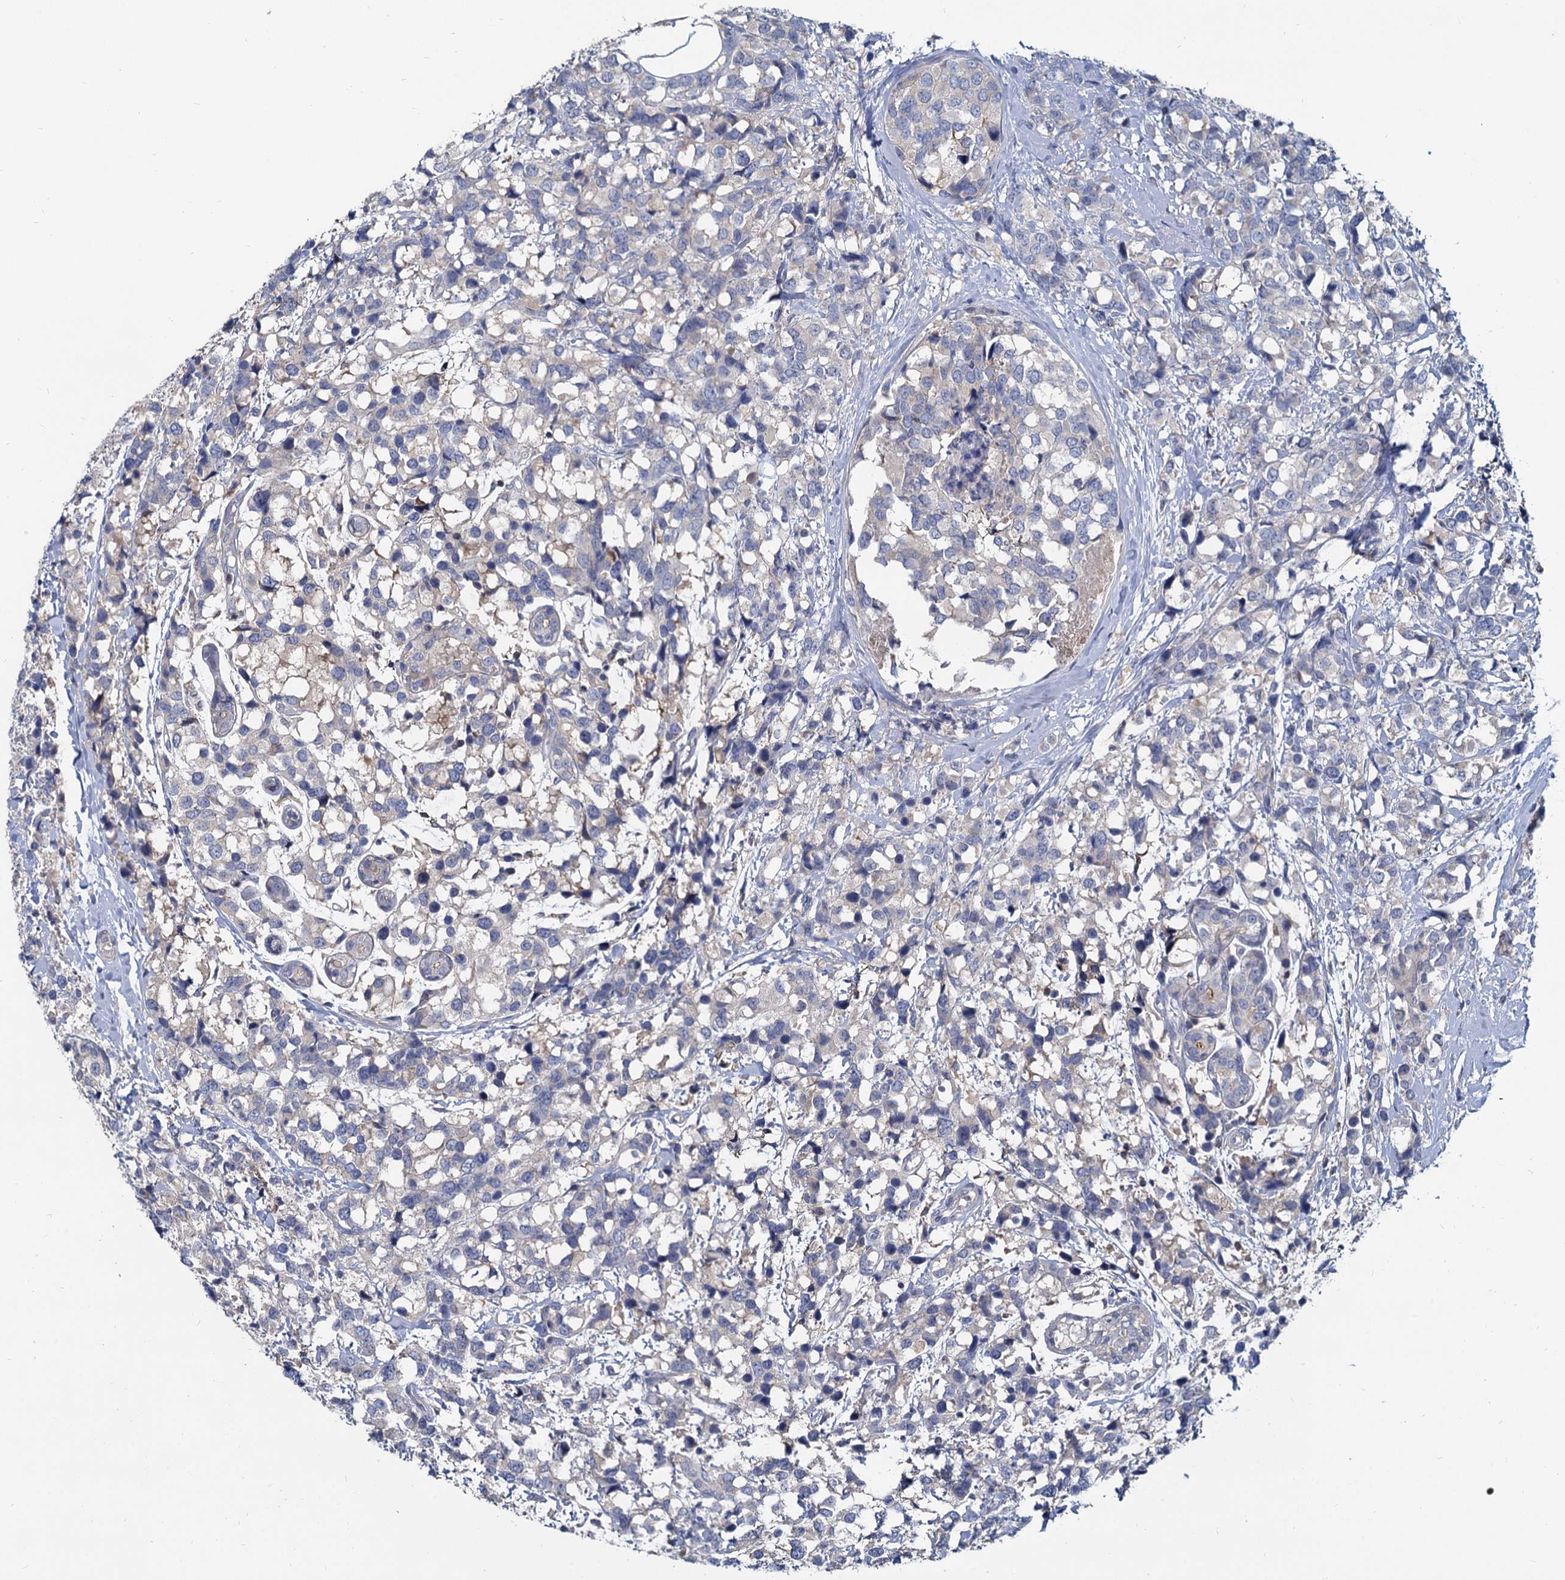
{"staining": {"intensity": "negative", "quantity": "none", "location": "none"}, "tissue": "breast cancer", "cell_type": "Tumor cells", "image_type": "cancer", "snomed": [{"axis": "morphology", "description": "Lobular carcinoma"}, {"axis": "topography", "description": "Breast"}], "caption": "There is no significant expression in tumor cells of breast cancer (lobular carcinoma).", "gene": "ACSM3", "patient": {"sex": "female", "age": 59}}